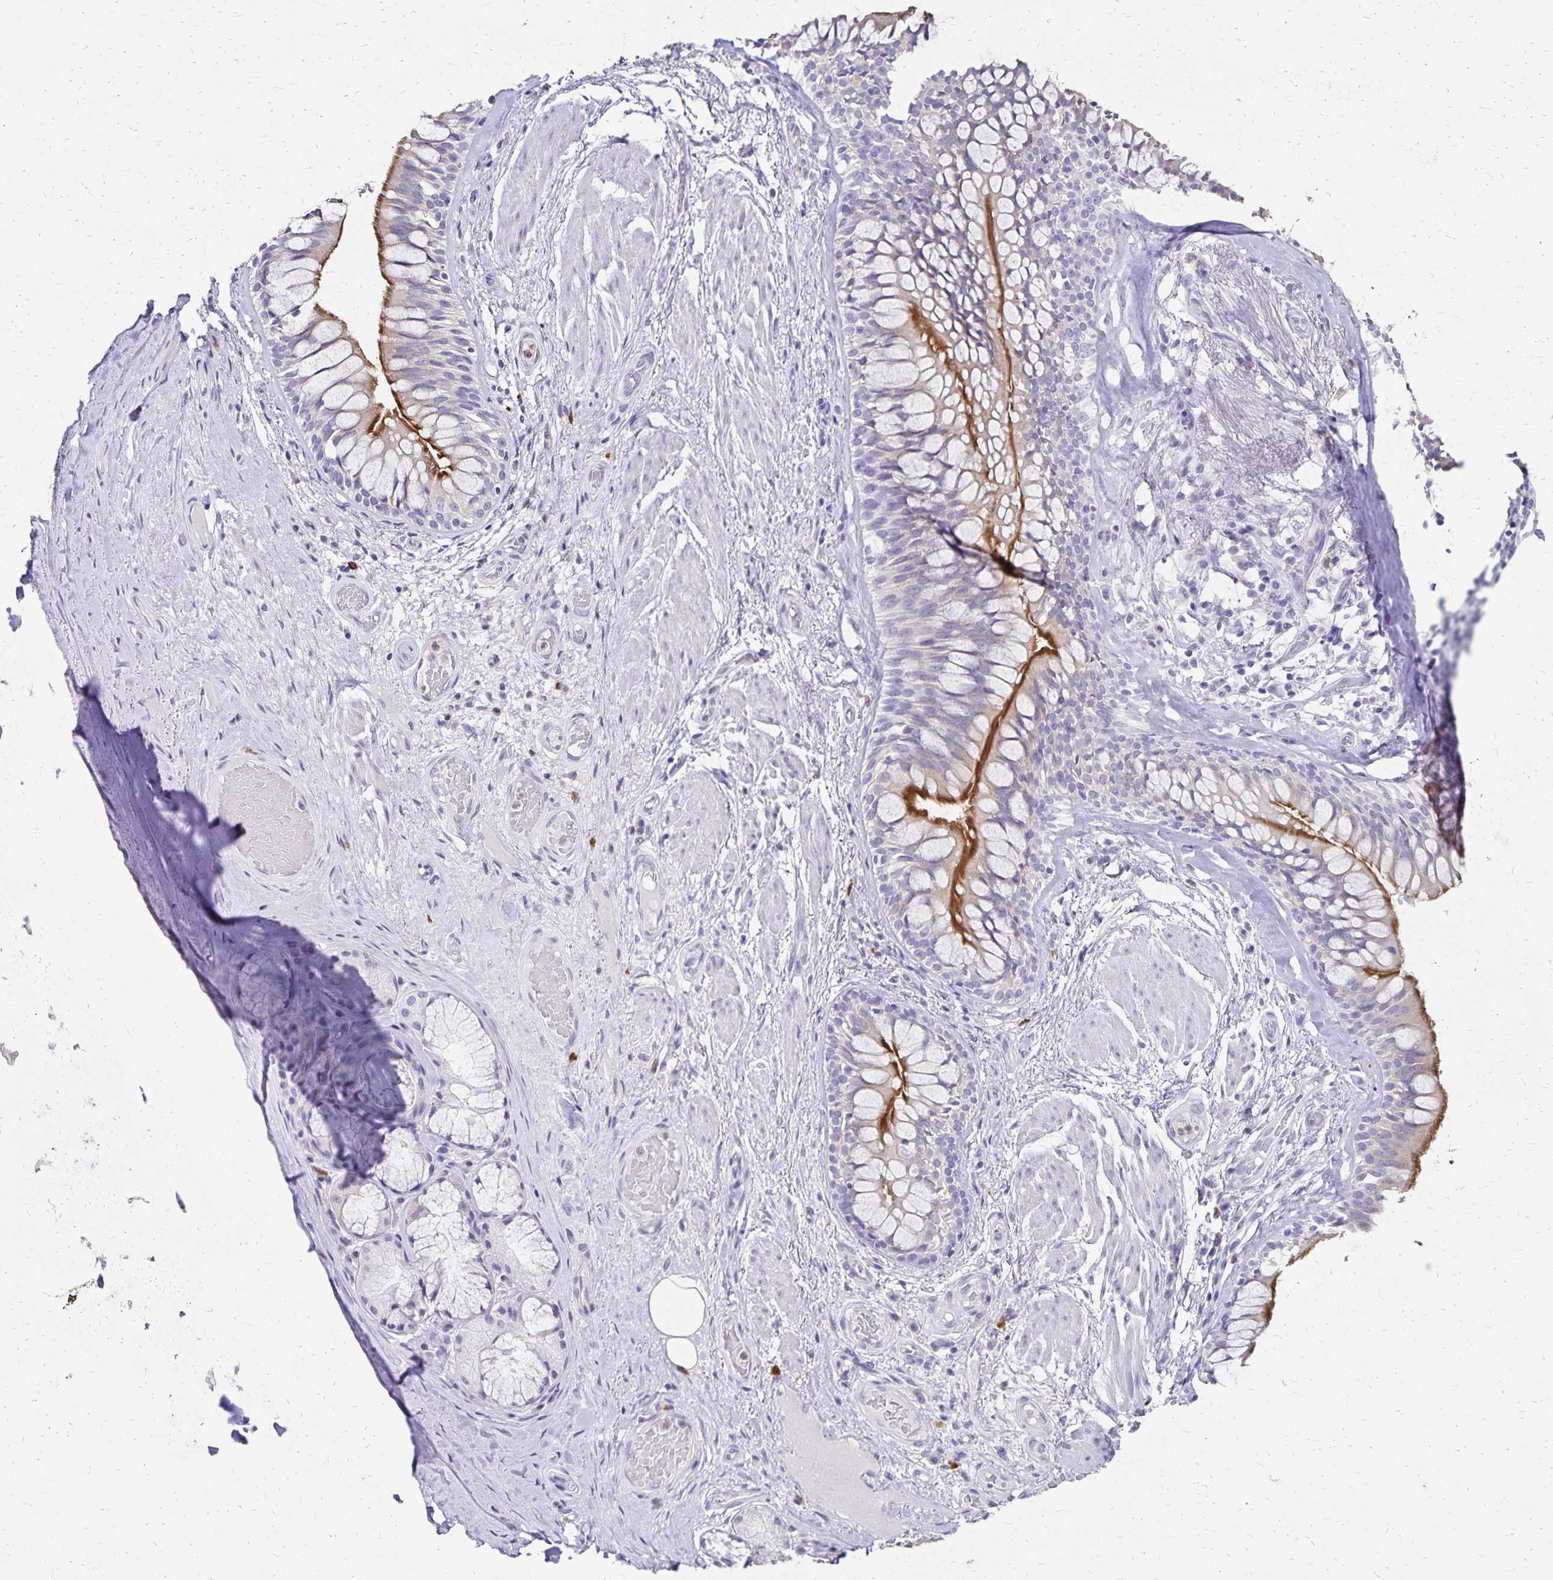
{"staining": {"intensity": "negative", "quantity": "none", "location": "none"}, "tissue": "adipose tissue", "cell_type": "Adipocytes", "image_type": "normal", "snomed": [{"axis": "morphology", "description": "Normal tissue, NOS"}, {"axis": "topography", "description": "Cartilage tissue"}, {"axis": "topography", "description": "Bronchus"}], "caption": "Immunohistochemistry (IHC) image of normal adipose tissue: human adipose tissue stained with DAB shows no significant protein positivity in adipocytes. Nuclei are stained in blue.", "gene": "DYNLT4", "patient": {"sex": "male", "age": 64}}